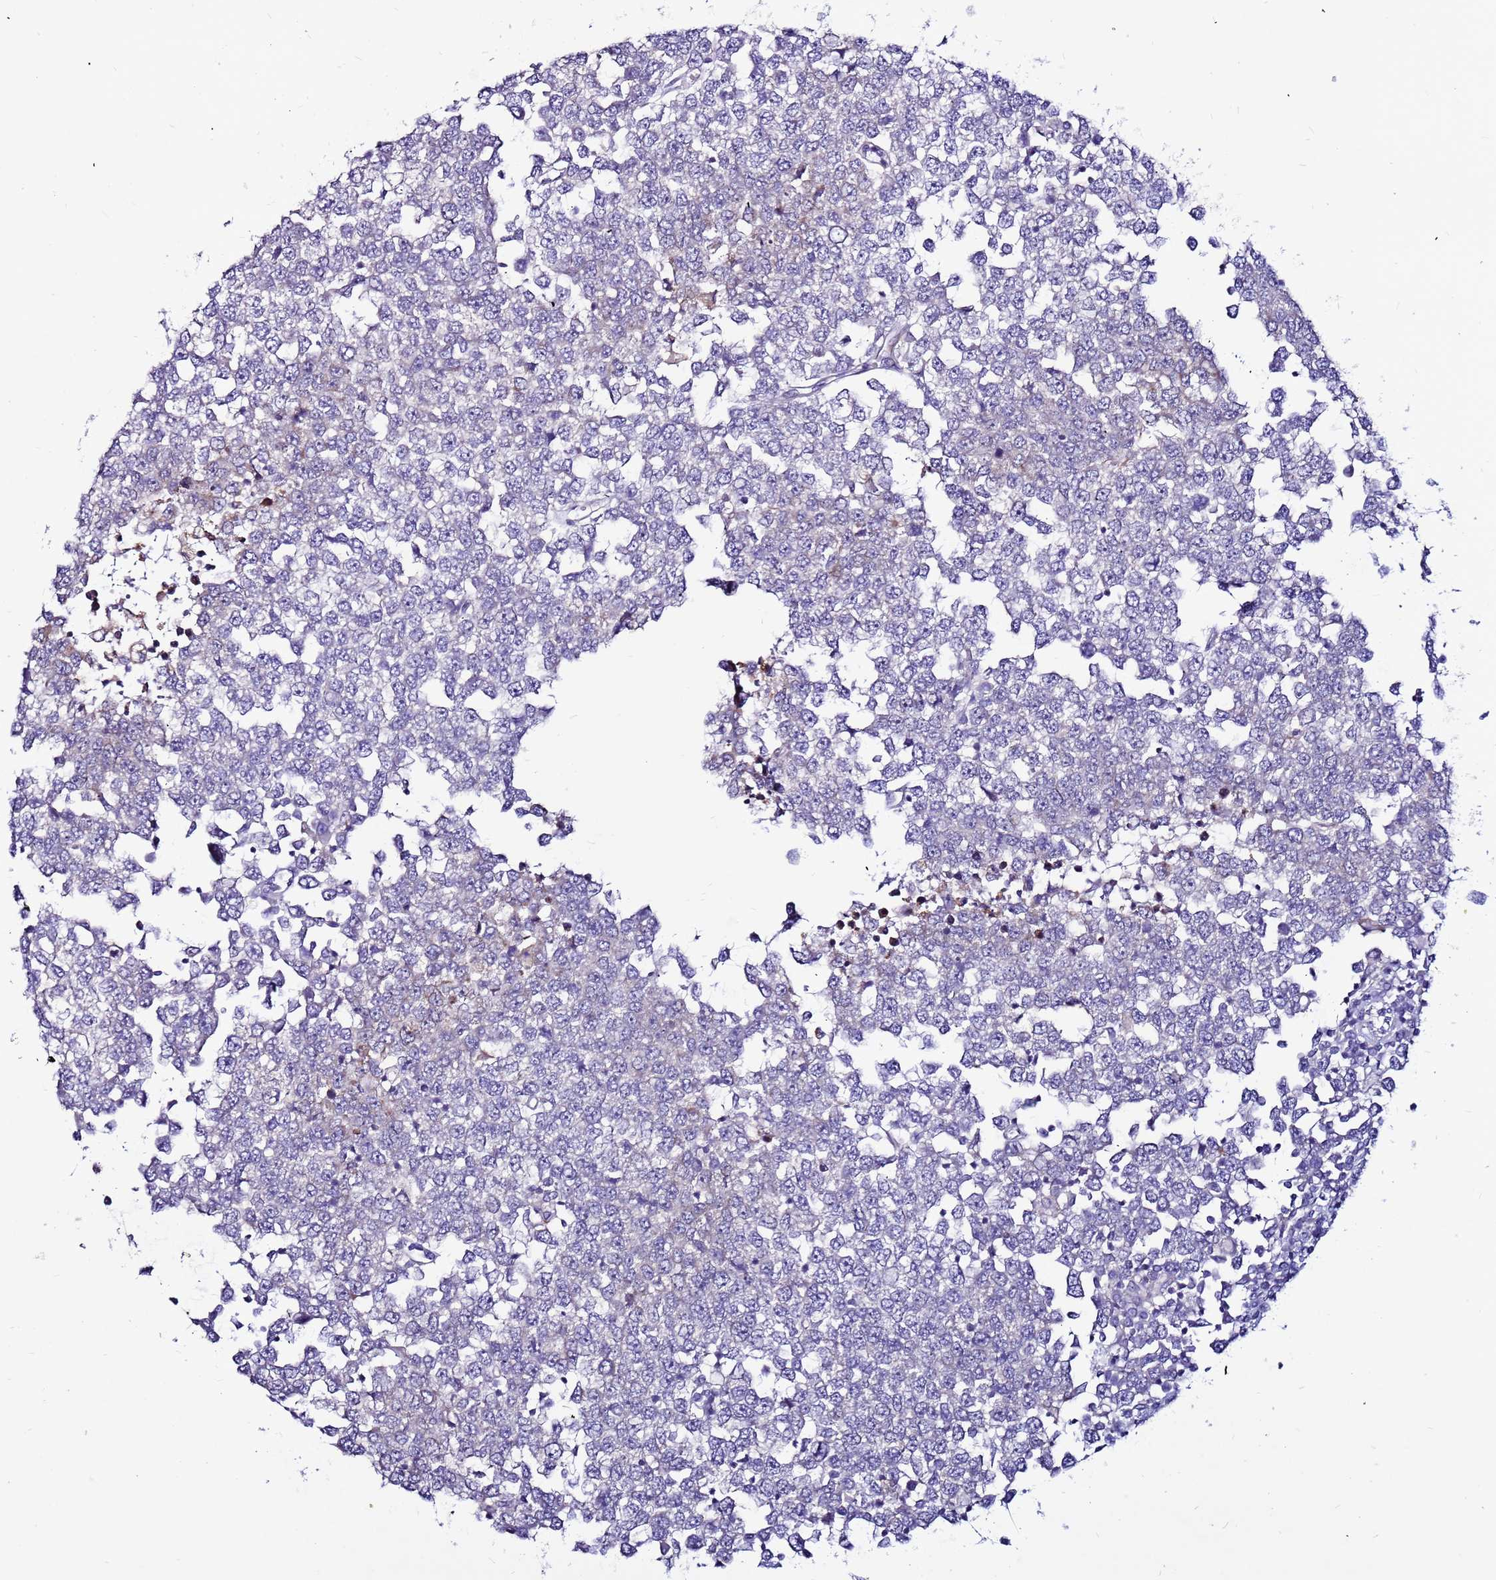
{"staining": {"intensity": "negative", "quantity": "none", "location": "none"}, "tissue": "testis cancer", "cell_type": "Tumor cells", "image_type": "cancer", "snomed": [{"axis": "morphology", "description": "Seminoma, NOS"}, {"axis": "topography", "description": "Testis"}], "caption": "IHC of seminoma (testis) shows no positivity in tumor cells. (DAB immunohistochemistry visualized using brightfield microscopy, high magnification).", "gene": "SLC44A3", "patient": {"sex": "male", "age": 65}}